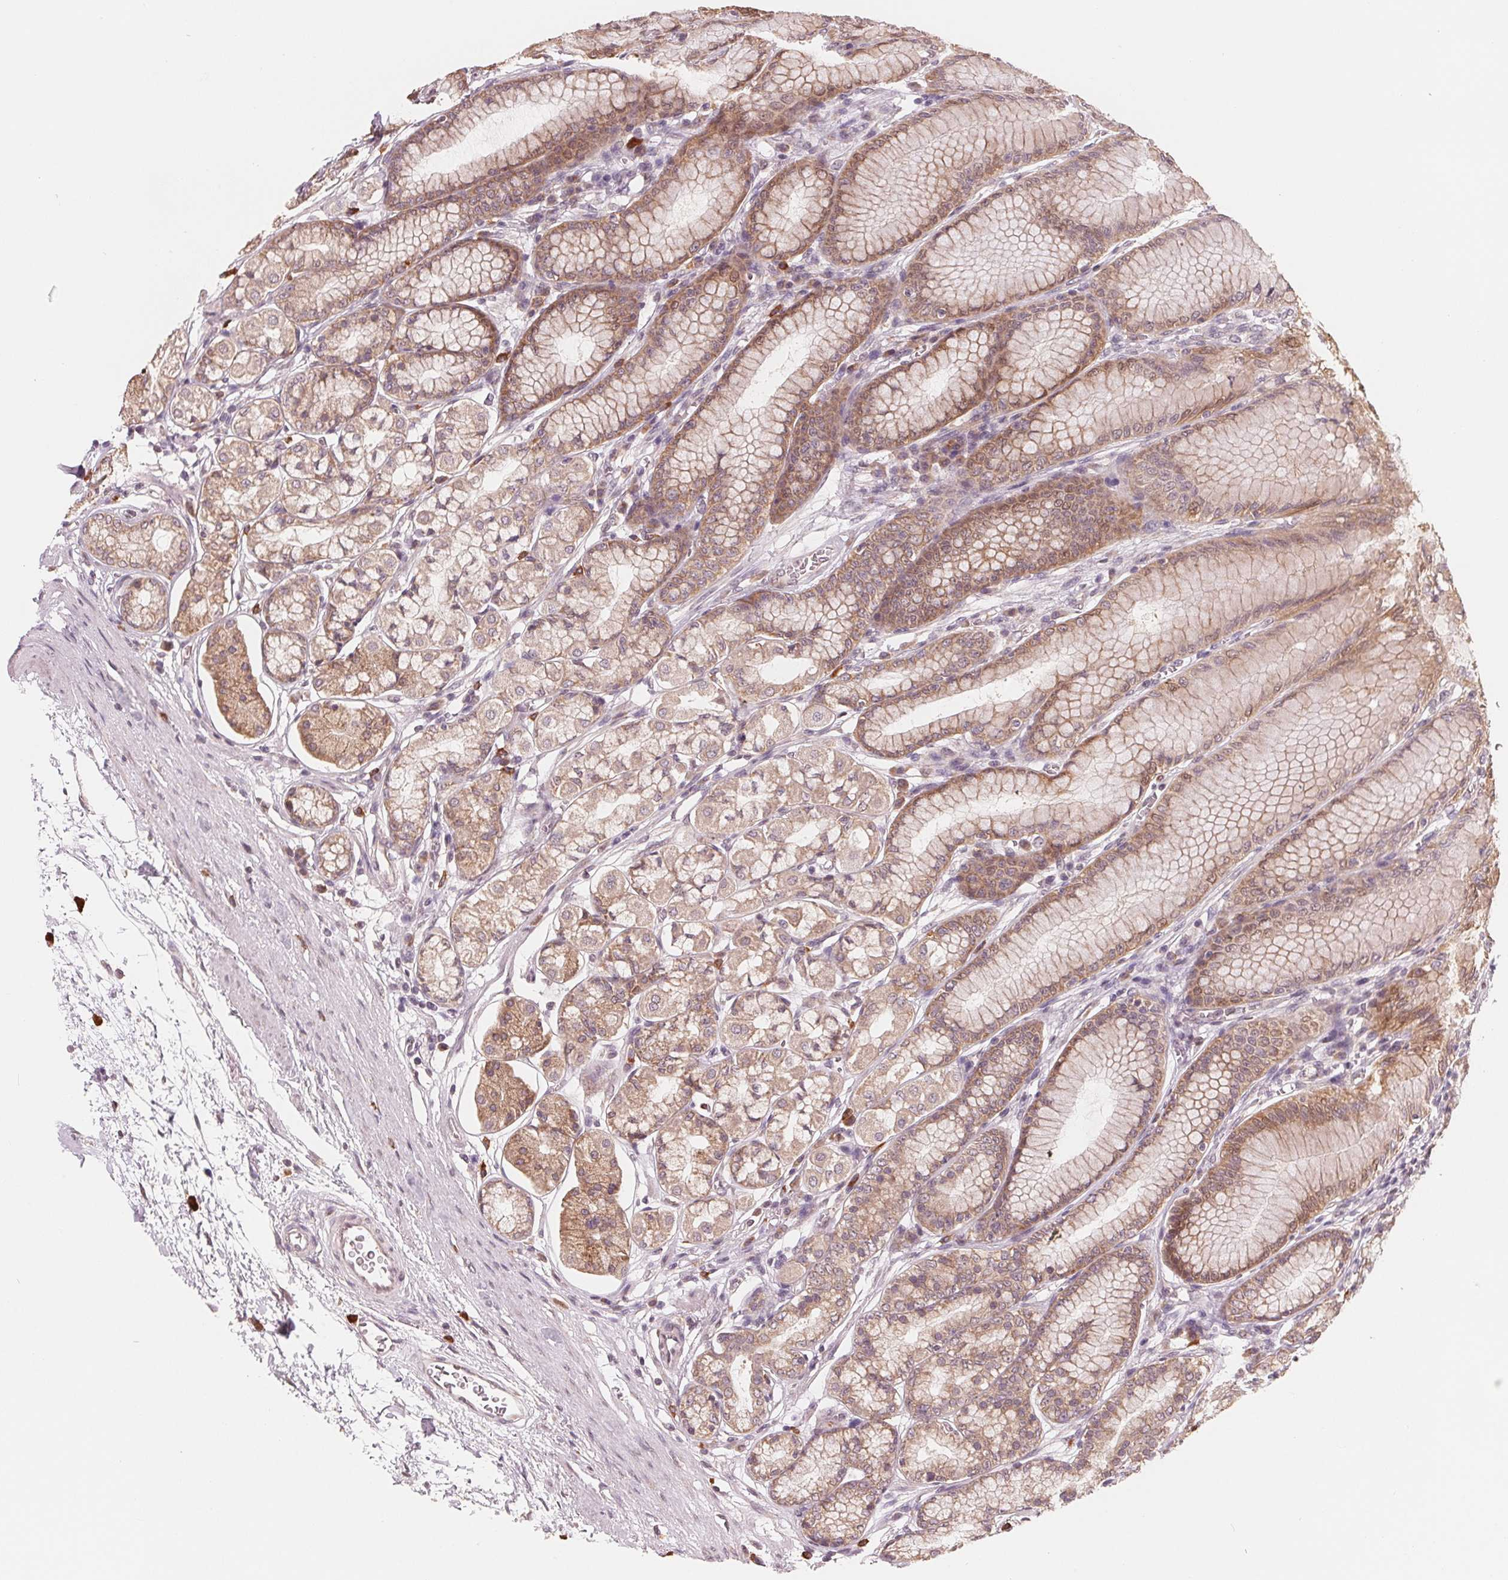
{"staining": {"intensity": "moderate", "quantity": ">75%", "location": "cytoplasmic/membranous"}, "tissue": "stomach", "cell_type": "Glandular cells", "image_type": "normal", "snomed": [{"axis": "morphology", "description": "Normal tissue, NOS"}, {"axis": "topography", "description": "Stomach"}, {"axis": "topography", "description": "Stomach, lower"}], "caption": "The histopathology image reveals a brown stain indicating the presence of a protein in the cytoplasmic/membranous of glandular cells in stomach.", "gene": "GIGYF2", "patient": {"sex": "male", "age": 76}}